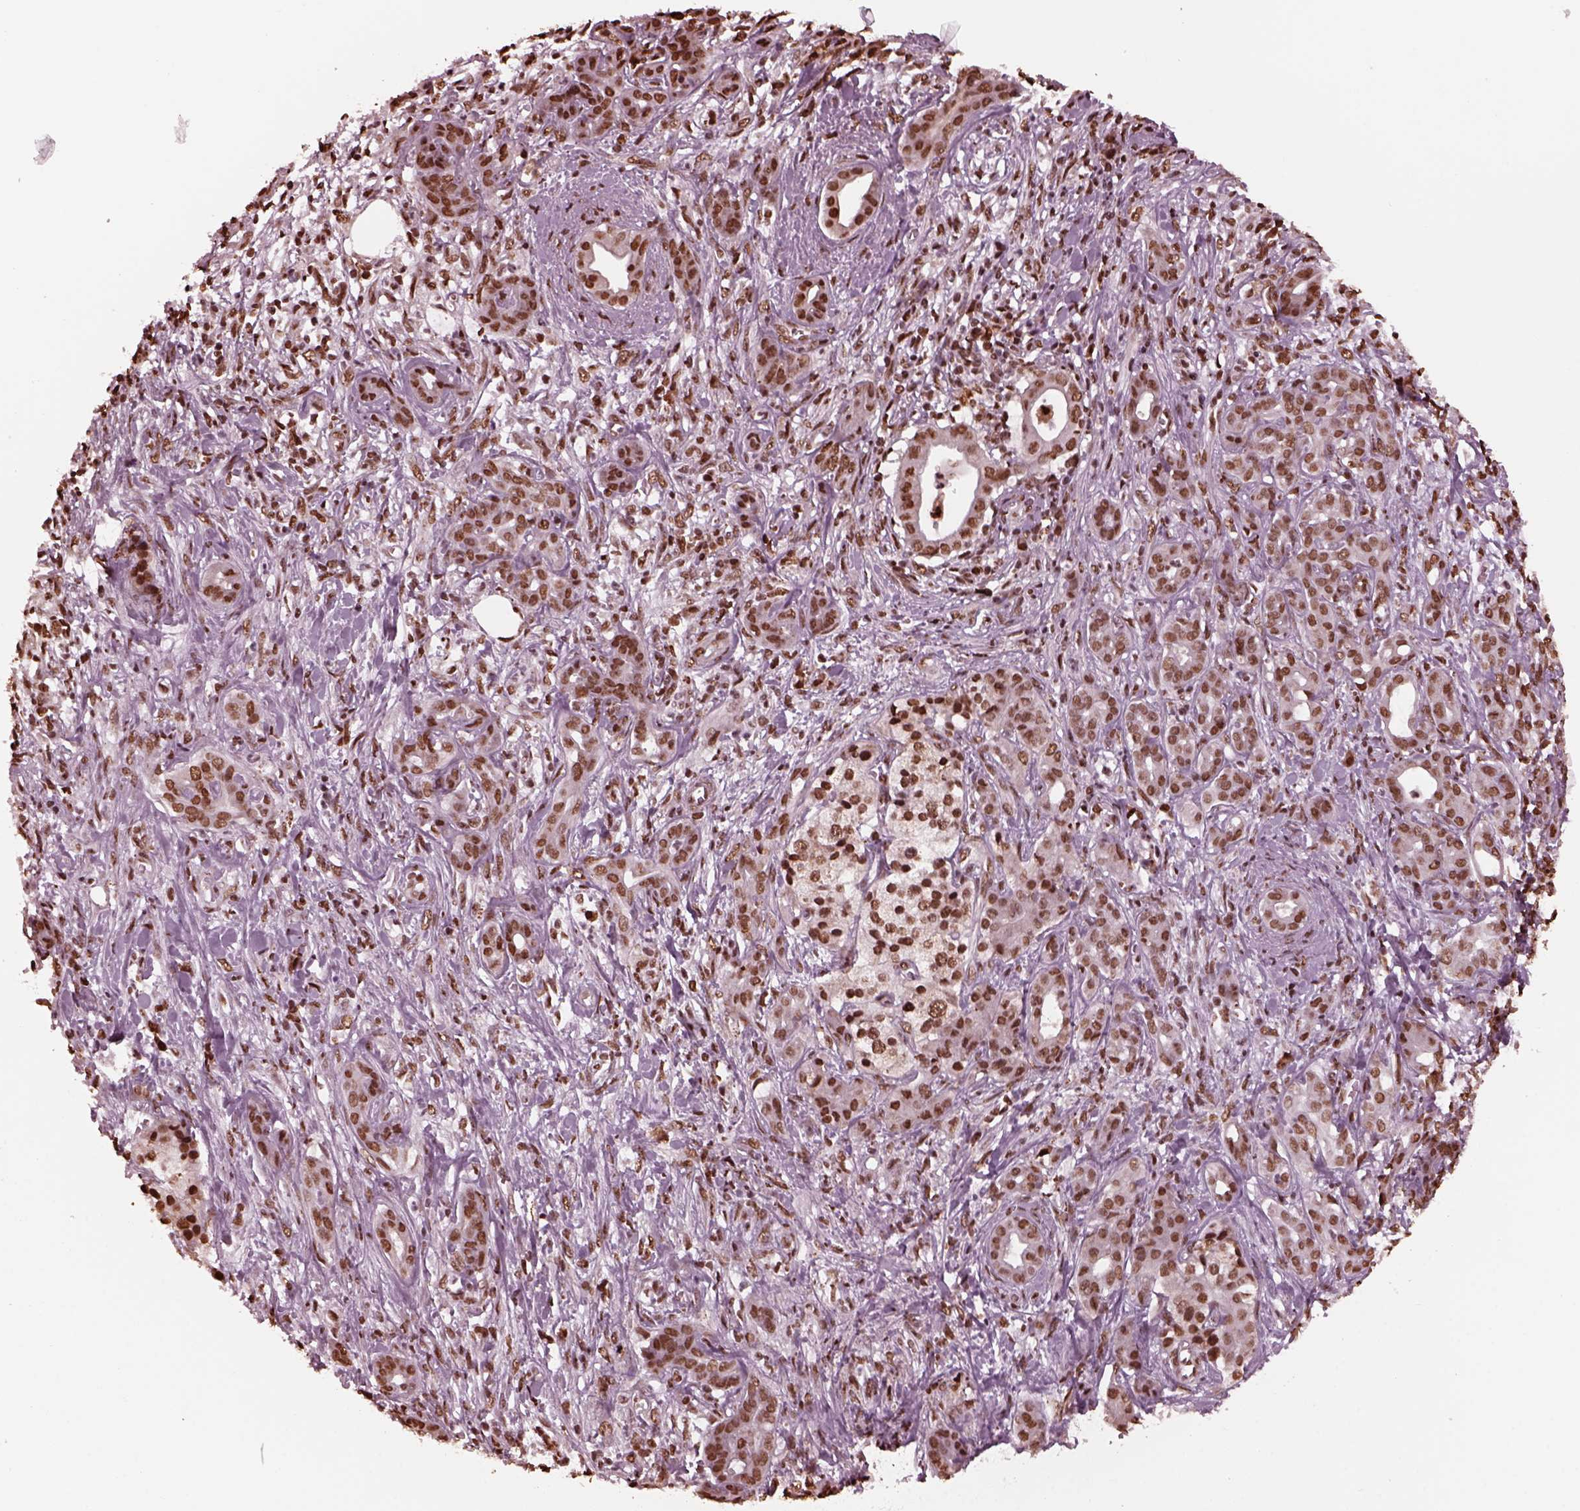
{"staining": {"intensity": "moderate", "quantity": ">75%", "location": "nuclear"}, "tissue": "pancreatic cancer", "cell_type": "Tumor cells", "image_type": "cancer", "snomed": [{"axis": "morphology", "description": "Adenocarcinoma, NOS"}, {"axis": "topography", "description": "Pancreas"}], "caption": "Protein staining of pancreatic adenocarcinoma tissue reveals moderate nuclear positivity in approximately >75% of tumor cells.", "gene": "NSD1", "patient": {"sex": "male", "age": 61}}